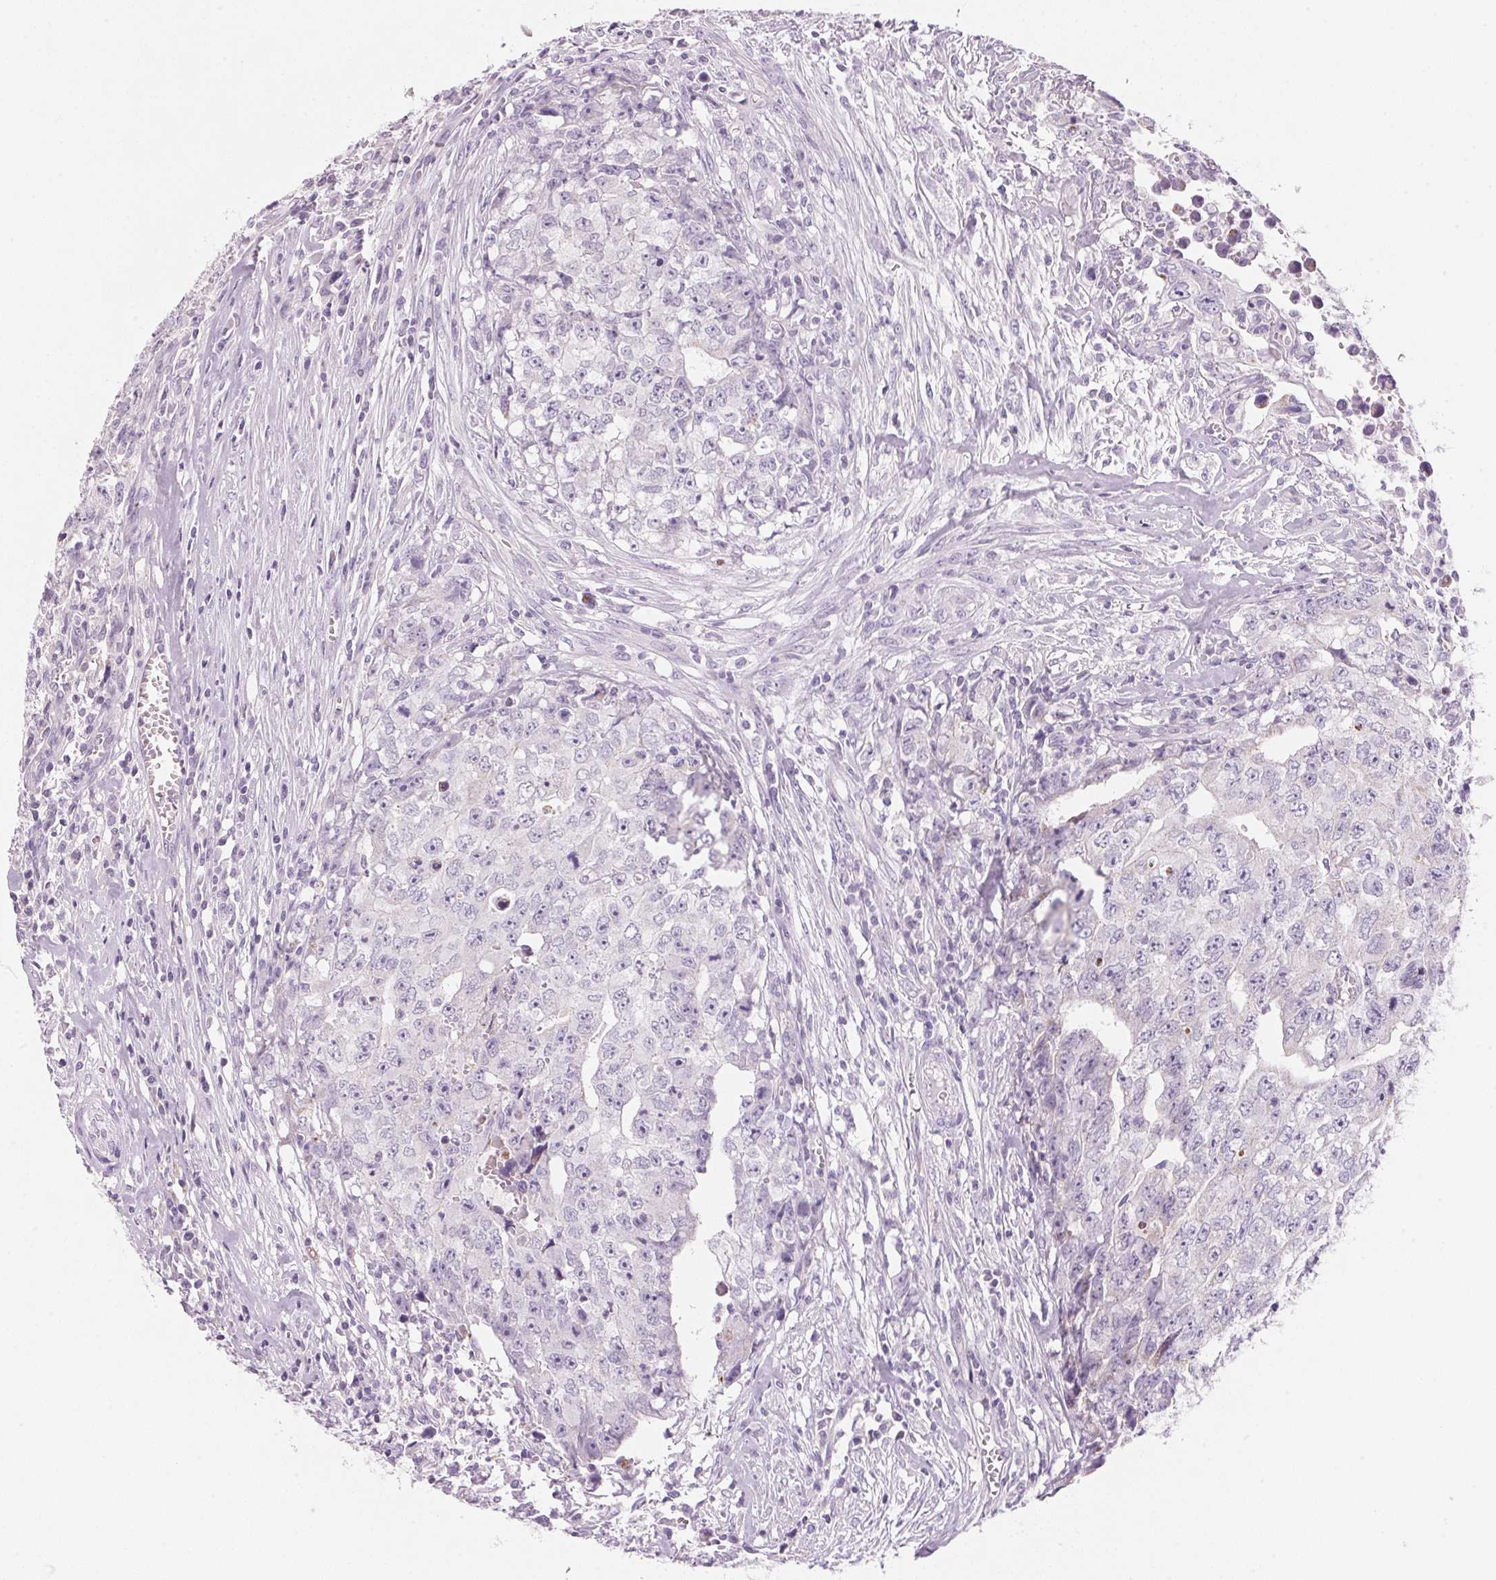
{"staining": {"intensity": "negative", "quantity": "none", "location": "none"}, "tissue": "testis cancer", "cell_type": "Tumor cells", "image_type": "cancer", "snomed": [{"axis": "morphology", "description": "Carcinoma, Embryonal, NOS"}, {"axis": "morphology", "description": "Teratoma, malignant, NOS"}, {"axis": "topography", "description": "Testis"}], "caption": "Immunohistochemistry image of testis cancer stained for a protein (brown), which demonstrates no expression in tumor cells.", "gene": "CYP11B1", "patient": {"sex": "male", "age": 24}}